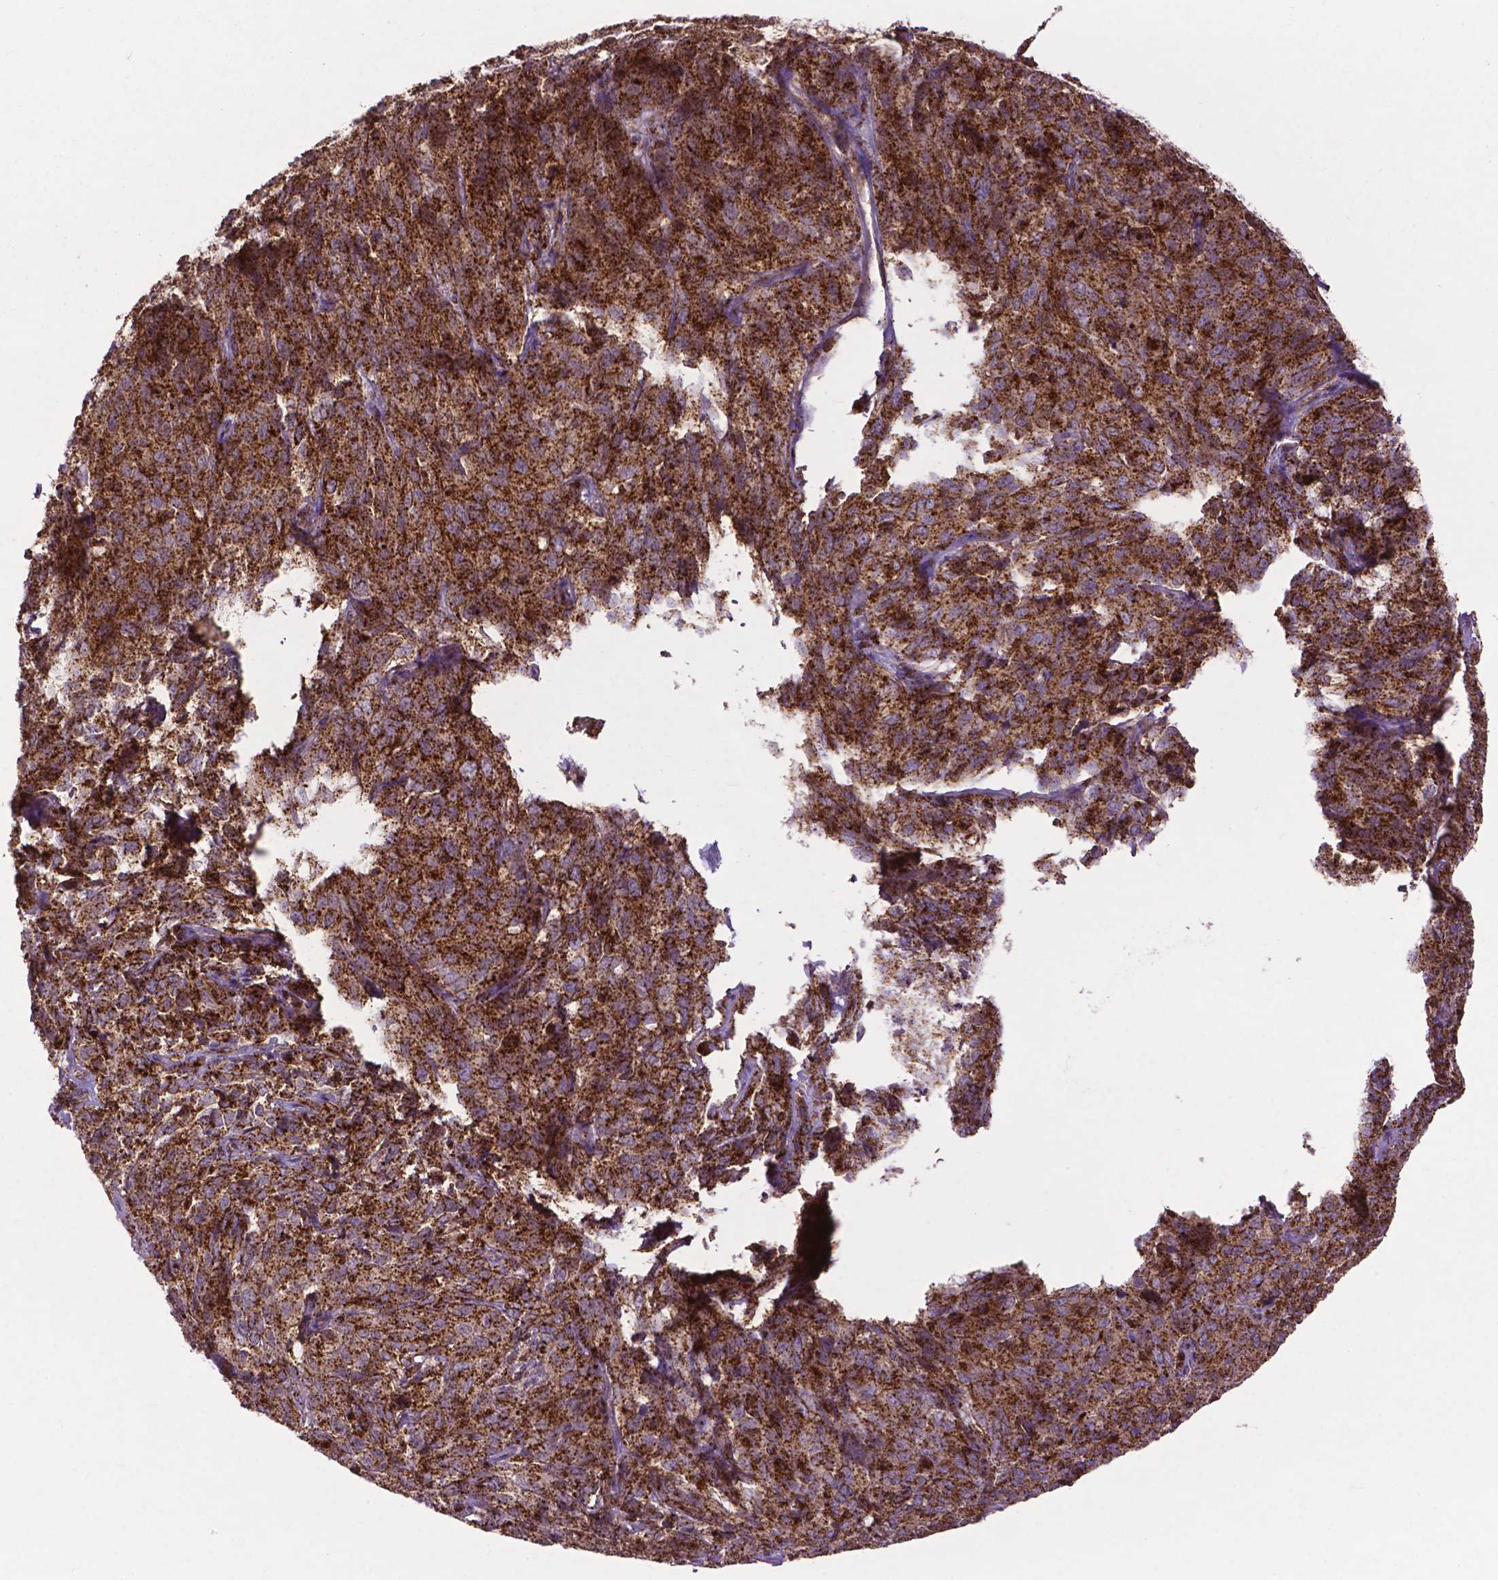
{"staining": {"intensity": "strong", "quantity": ">75%", "location": "cytoplasmic/membranous"}, "tissue": "cervical cancer", "cell_type": "Tumor cells", "image_type": "cancer", "snomed": [{"axis": "morphology", "description": "Squamous cell carcinoma, NOS"}, {"axis": "topography", "description": "Cervix"}], "caption": "Cervical squamous cell carcinoma stained with a protein marker shows strong staining in tumor cells.", "gene": "CHMP4A", "patient": {"sex": "female", "age": 51}}